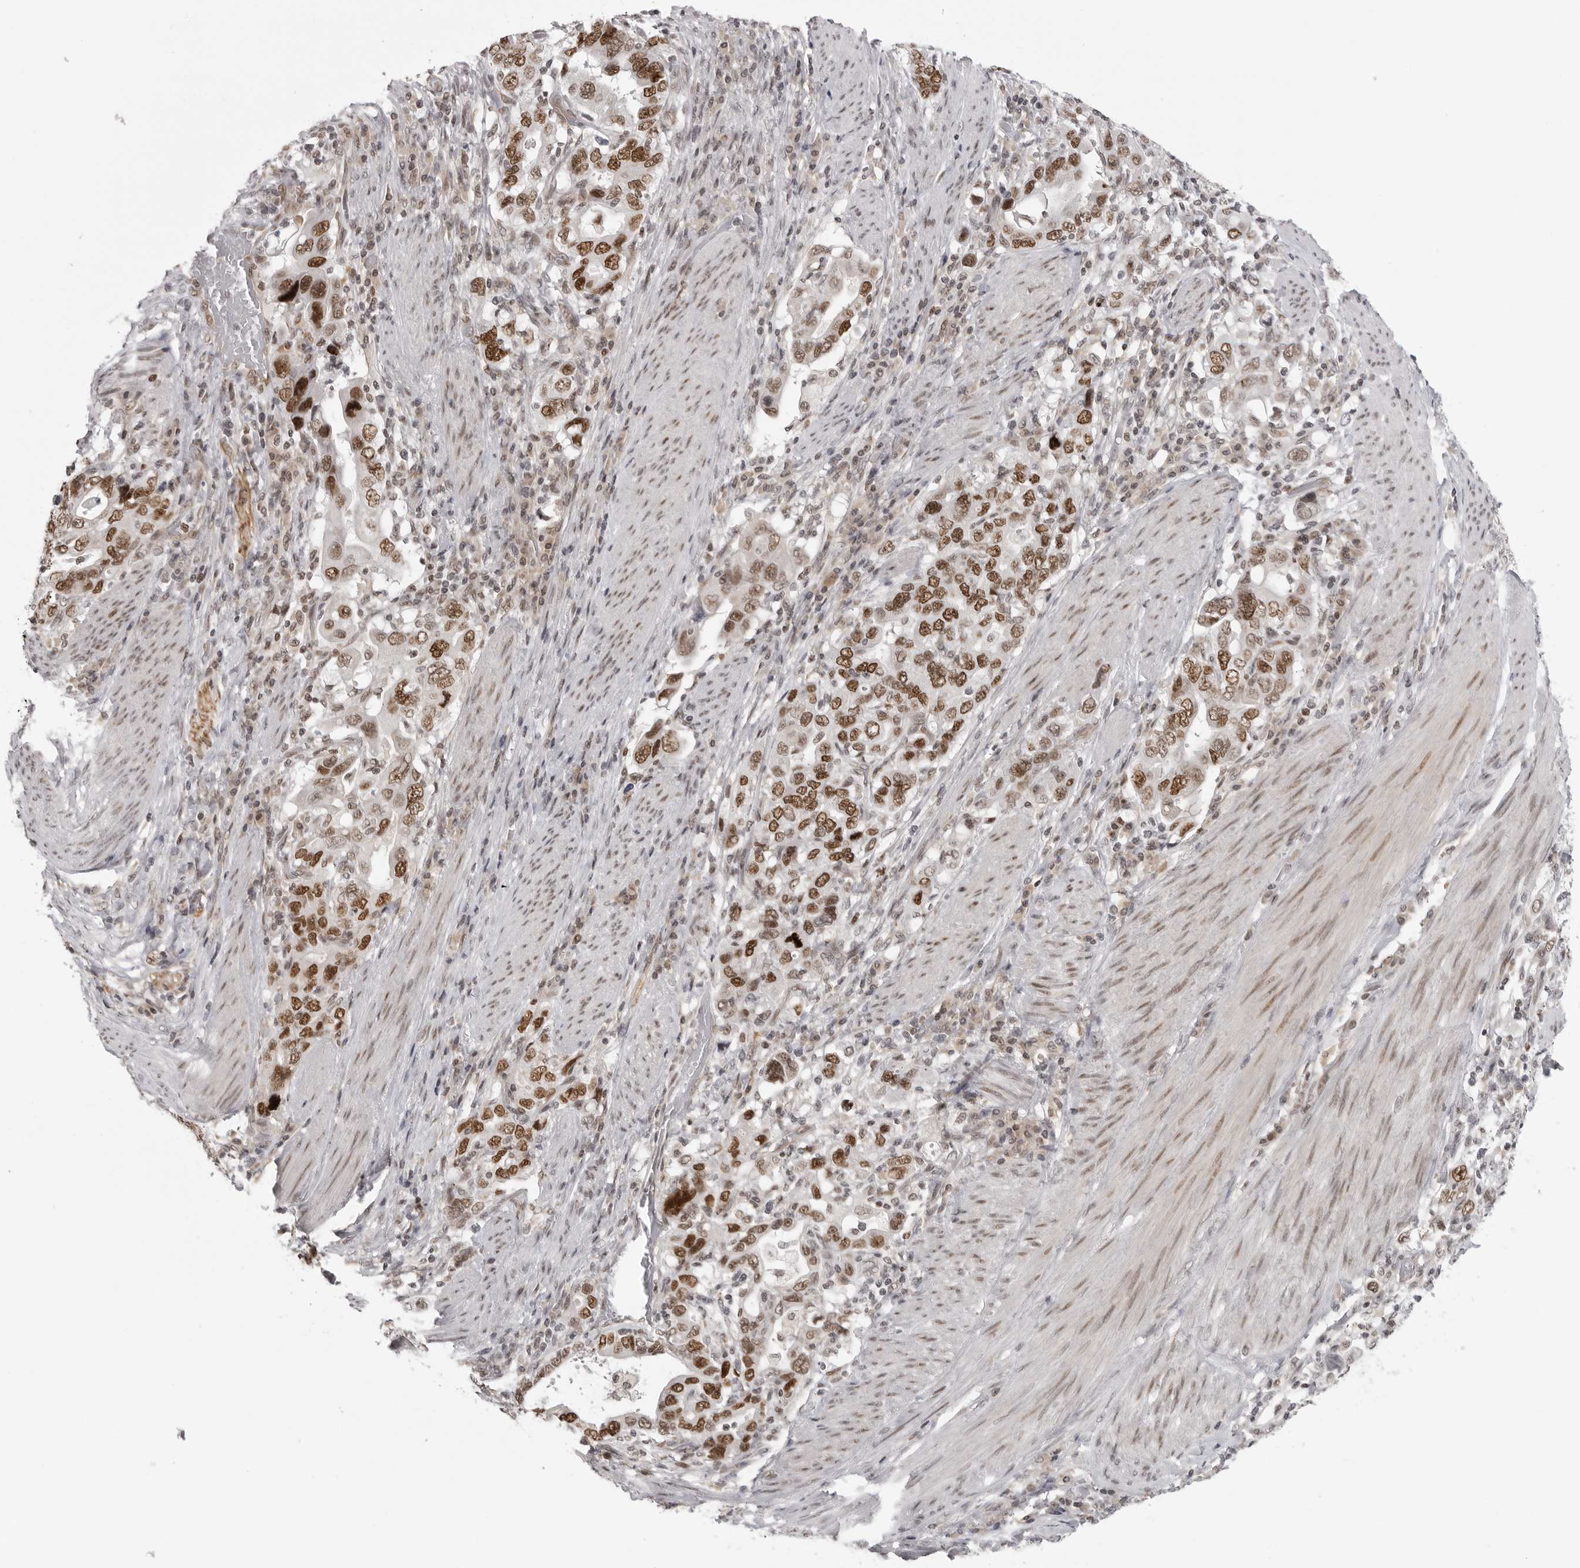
{"staining": {"intensity": "strong", "quantity": ">75%", "location": "nuclear"}, "tissue": "stomach cancer", "cell_type": "Tumor cells", "image_type": "cancer", "snomed": [{"axis": "morphology", "description": "Adenocarcinoma, NOS"}, {"axis": "topography", "description": "Stomach, upper"}], "caption": "Stomach adenocarcinoma tissue exhibits strong nuclear staining in approximately >75% of tumor cells, visualized by immunohistochemistry.", "gene": "PRDM10", "patient": {"sex": "male", "age": 62}}